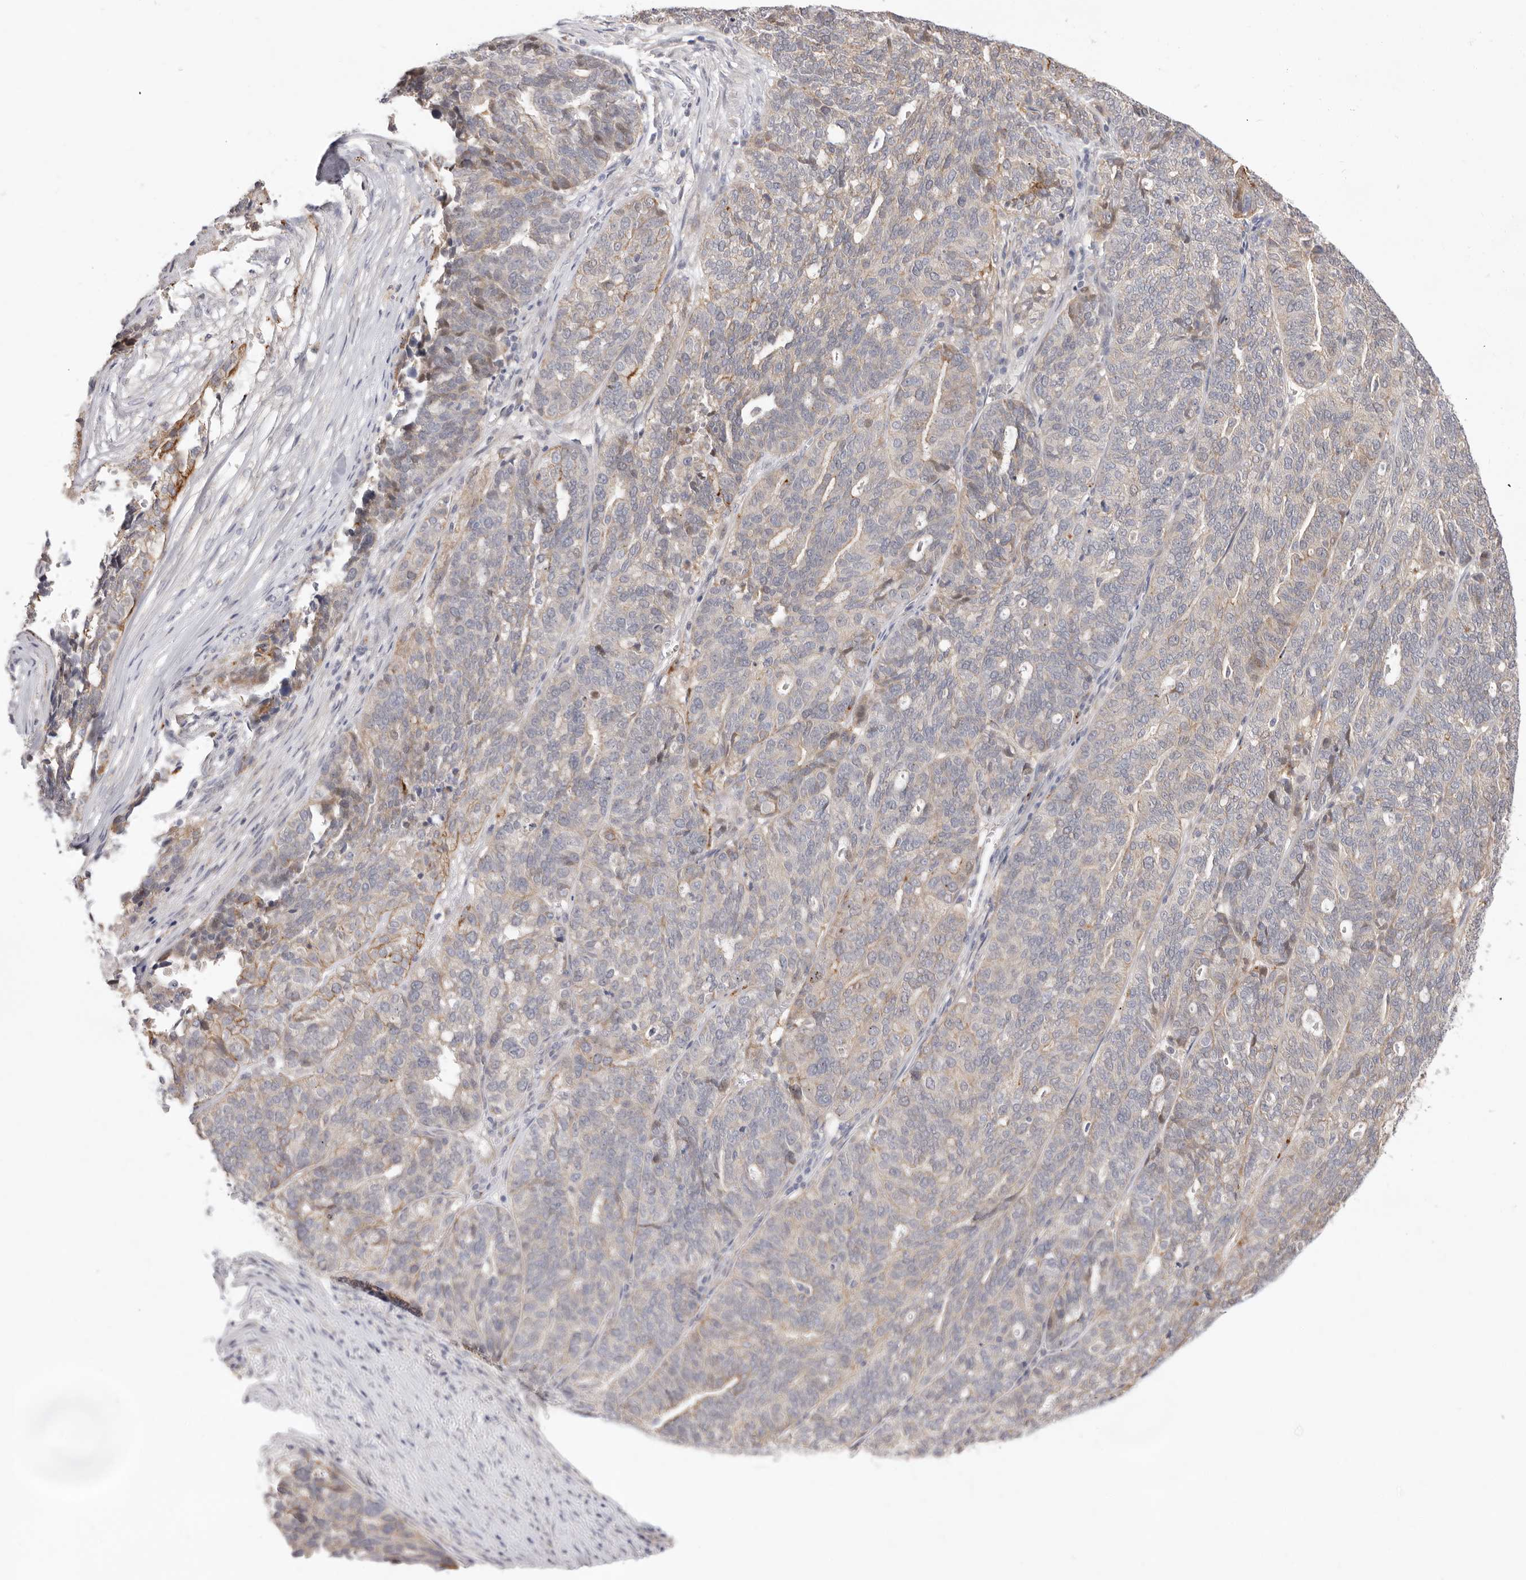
{"staining": {"intensity": "negative", "quantity": "none", "location": "none"}, "tissue": "ovarian cancer", "cell_type": "Tumor cells", "image_type": "cancer", "snomed": [{"axis": "morphology", "description": "Cystadenocarcinoma, serous, NOS"}, {"axis": "topography", "description": "Ovary"}], "caption": "DAB (3,3'-diaminobenzidine) immunohistochemical staining of human ovarian serous cystadenocarcinoma reveals no significant expression in tumor cells.", "gene": "USH1C", "patient": {"sex": "female", "age": 59}}